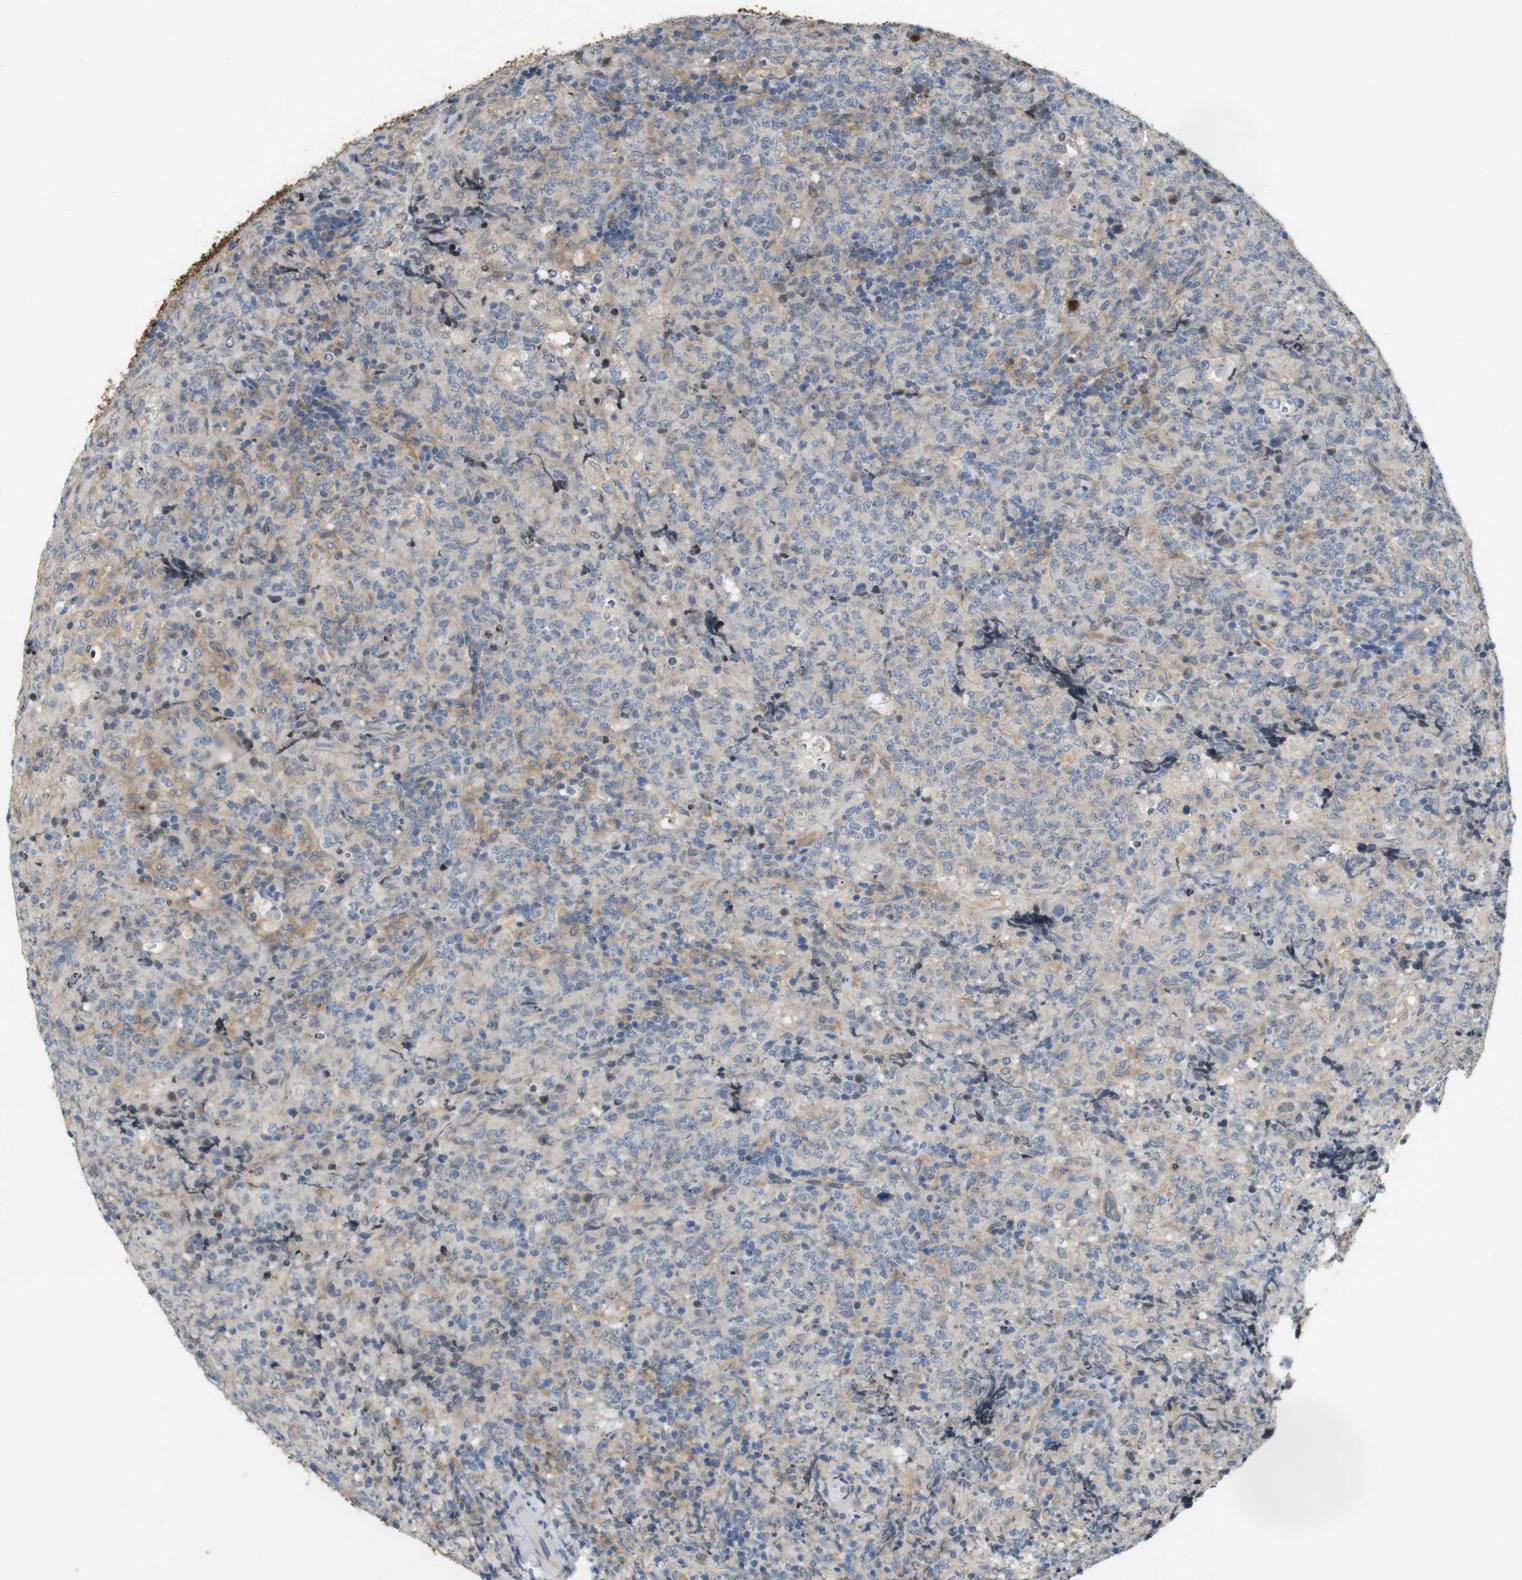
{"staining": {"intensity": "weak", "quantity": "<25%", "location": "cytoplasmic/membranous"}, "tissue": "lymphoma", "cell_type": "Tumor cells", "image_type": "cancer", "snomed": [{"axis": "morphology", "description": "Malignant lymphoma, non-Hodgkin's type, High grade"}, {"axis": "topography", "description": "Tonsil"}], "caption": "Immunohistochemistry of malignant lymphoma, non-Hodgkin's type (high-grade) reveals no positivity in tumor cells.", "gene": "PCDH10", "patient": {"sex": "female", "age": 36}}